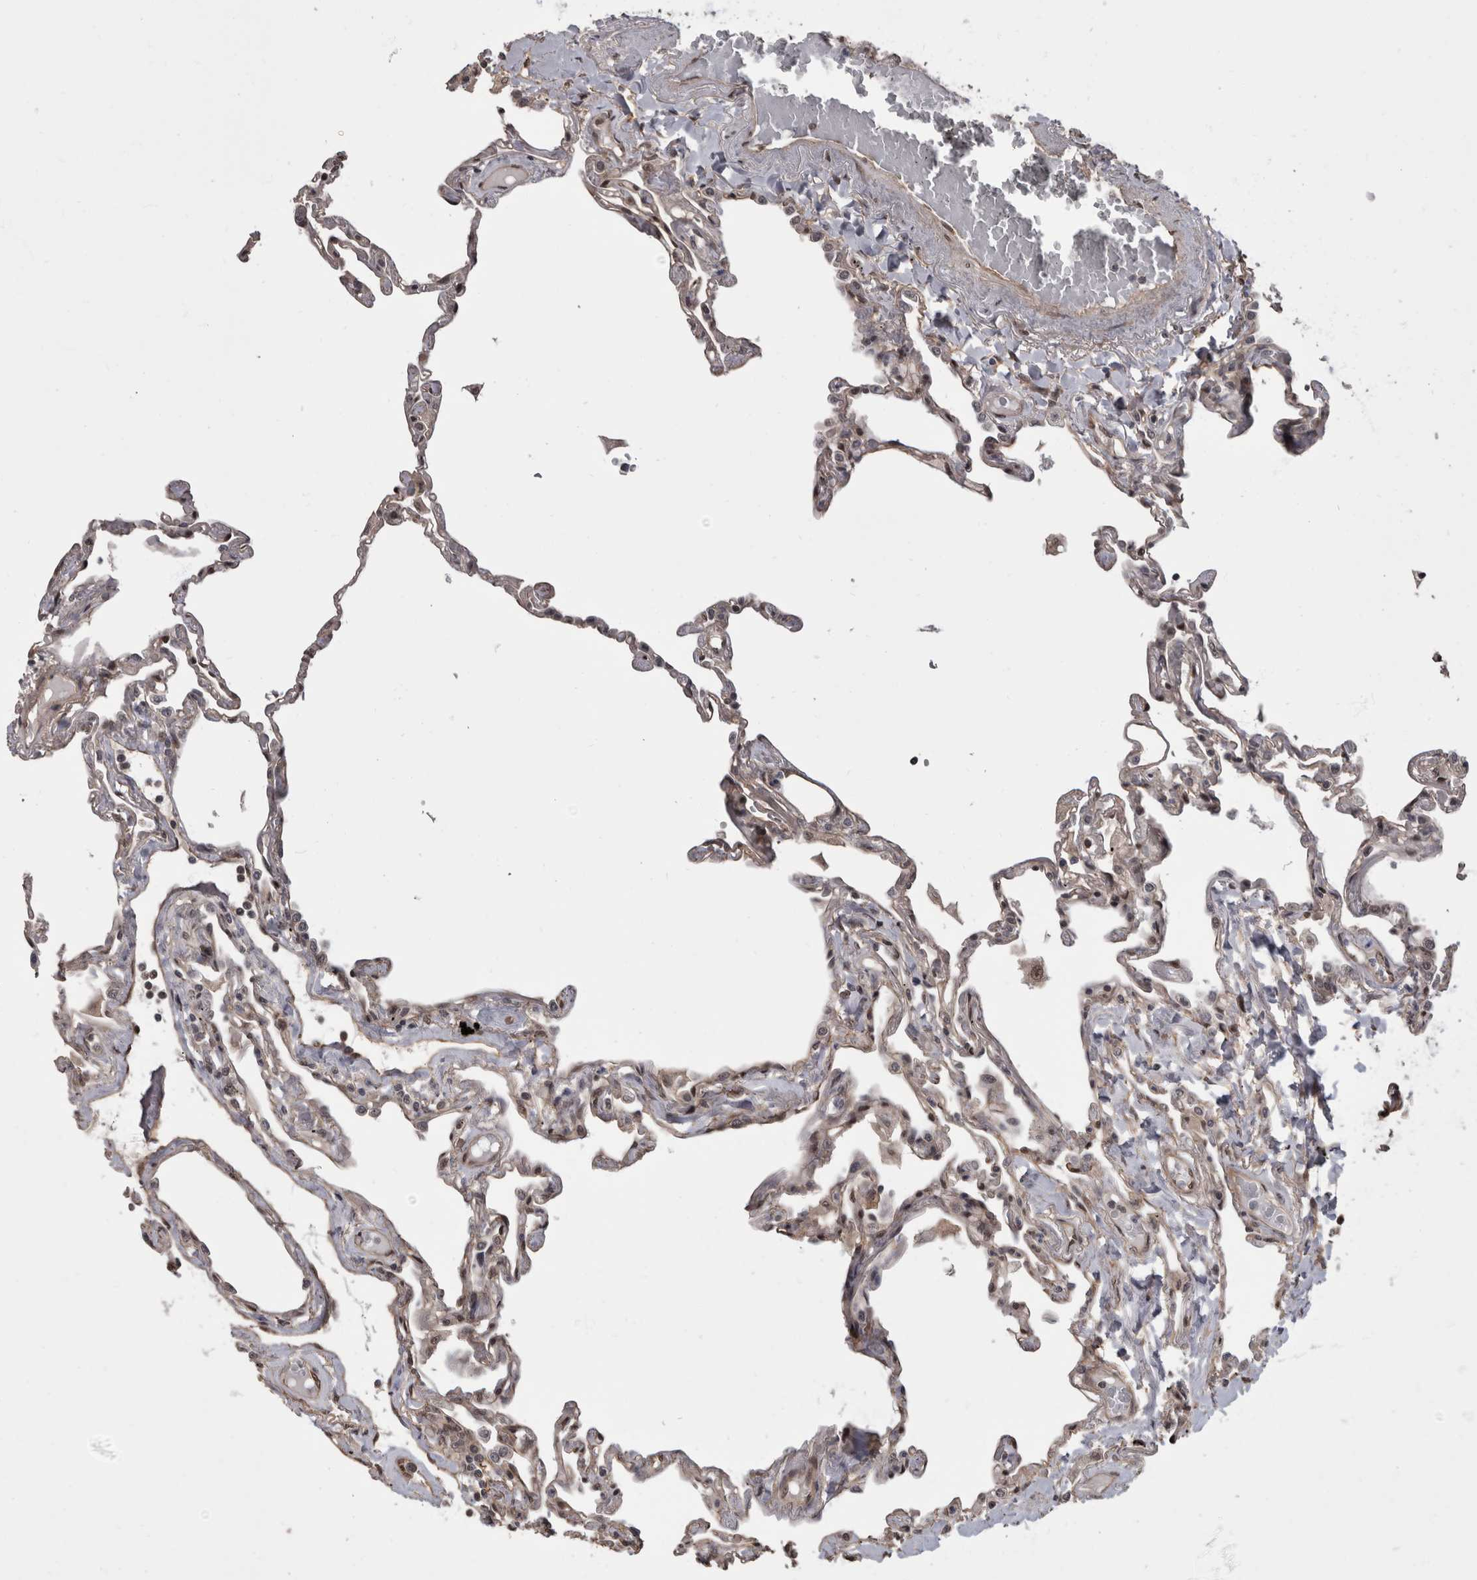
{"staining": {"intensity": "moderate", "quantity": "25%-75%", "location": "cytoplasmic/membranous,nuclear"}, "tissue": "lung", "cell_type": "Alveolar cells", "image_type": "normal", "snomed": [{"axis": "morphology", "description": "Normal tissue, NOS"}, {"axis": "topography", "description": "Lung"}], "caption": "Protein expression analysis of unremarkable lung displays moderate cytoplasmic/membranous,nuclear expression in about 25%-75% of alveolar cells.", "gene": "AKT3", "patient": {"sex": "female", "age": 67}}